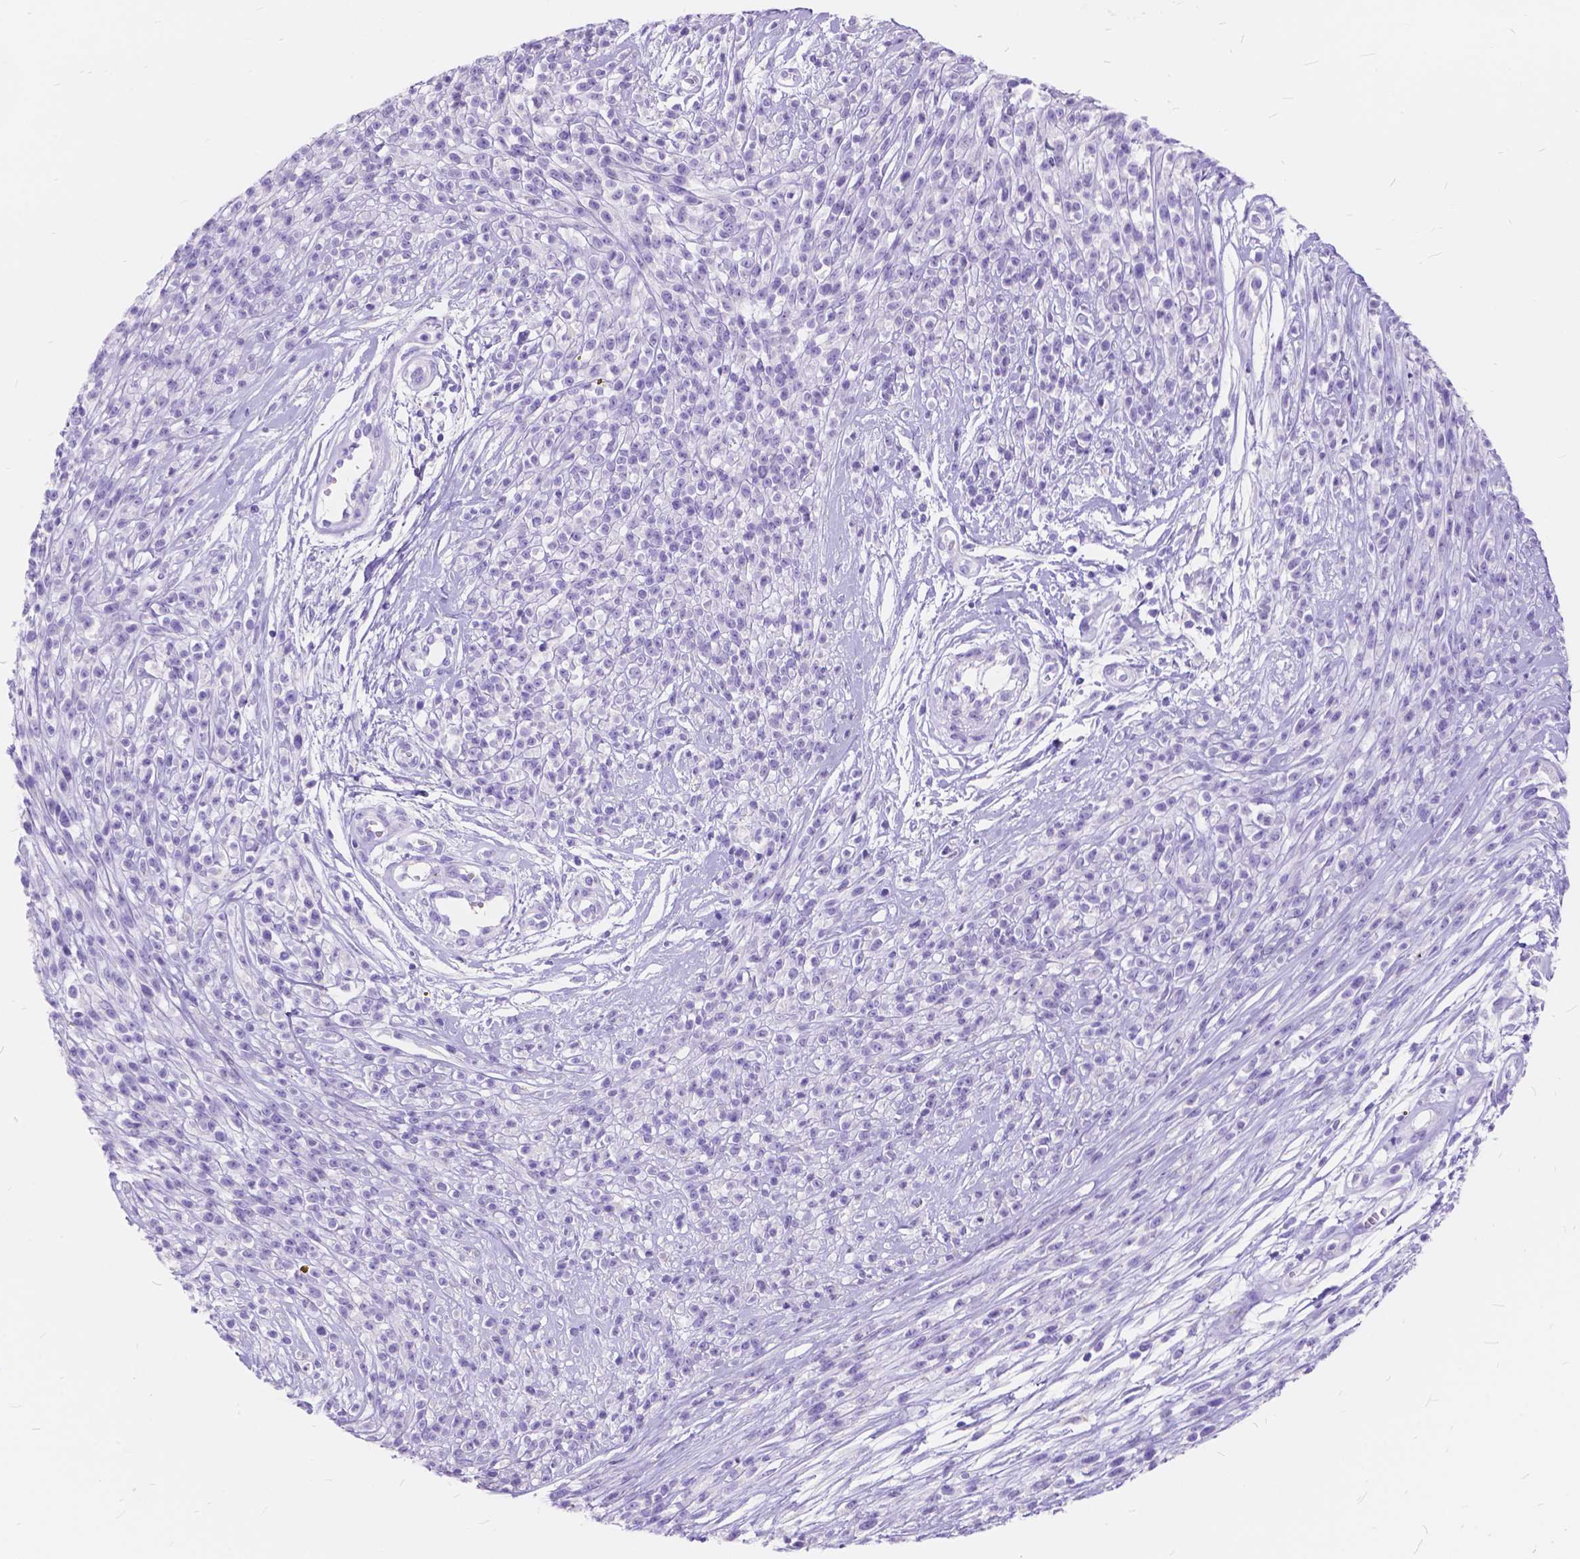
{"staining": {"intensity": "negative", "quantity": "none", "location": "none"}, "tissue": "melanoma", "cell_type": "Tumor cells", "image_type": "cancer", "snomed": [{"axis": "morphology", "description": "Malignant melanoma, NOS"}, {"axis": "topography", "description": "Skin"}, {"axis": "topography", "description": "Skin of trunk"}], "caption": "Image shows no protein expression in tumor cells of melanoma tissue. Nuclei are stained in blue.", "gene": "FOXL2", "patient": {"sex": "male", "age": 74}}